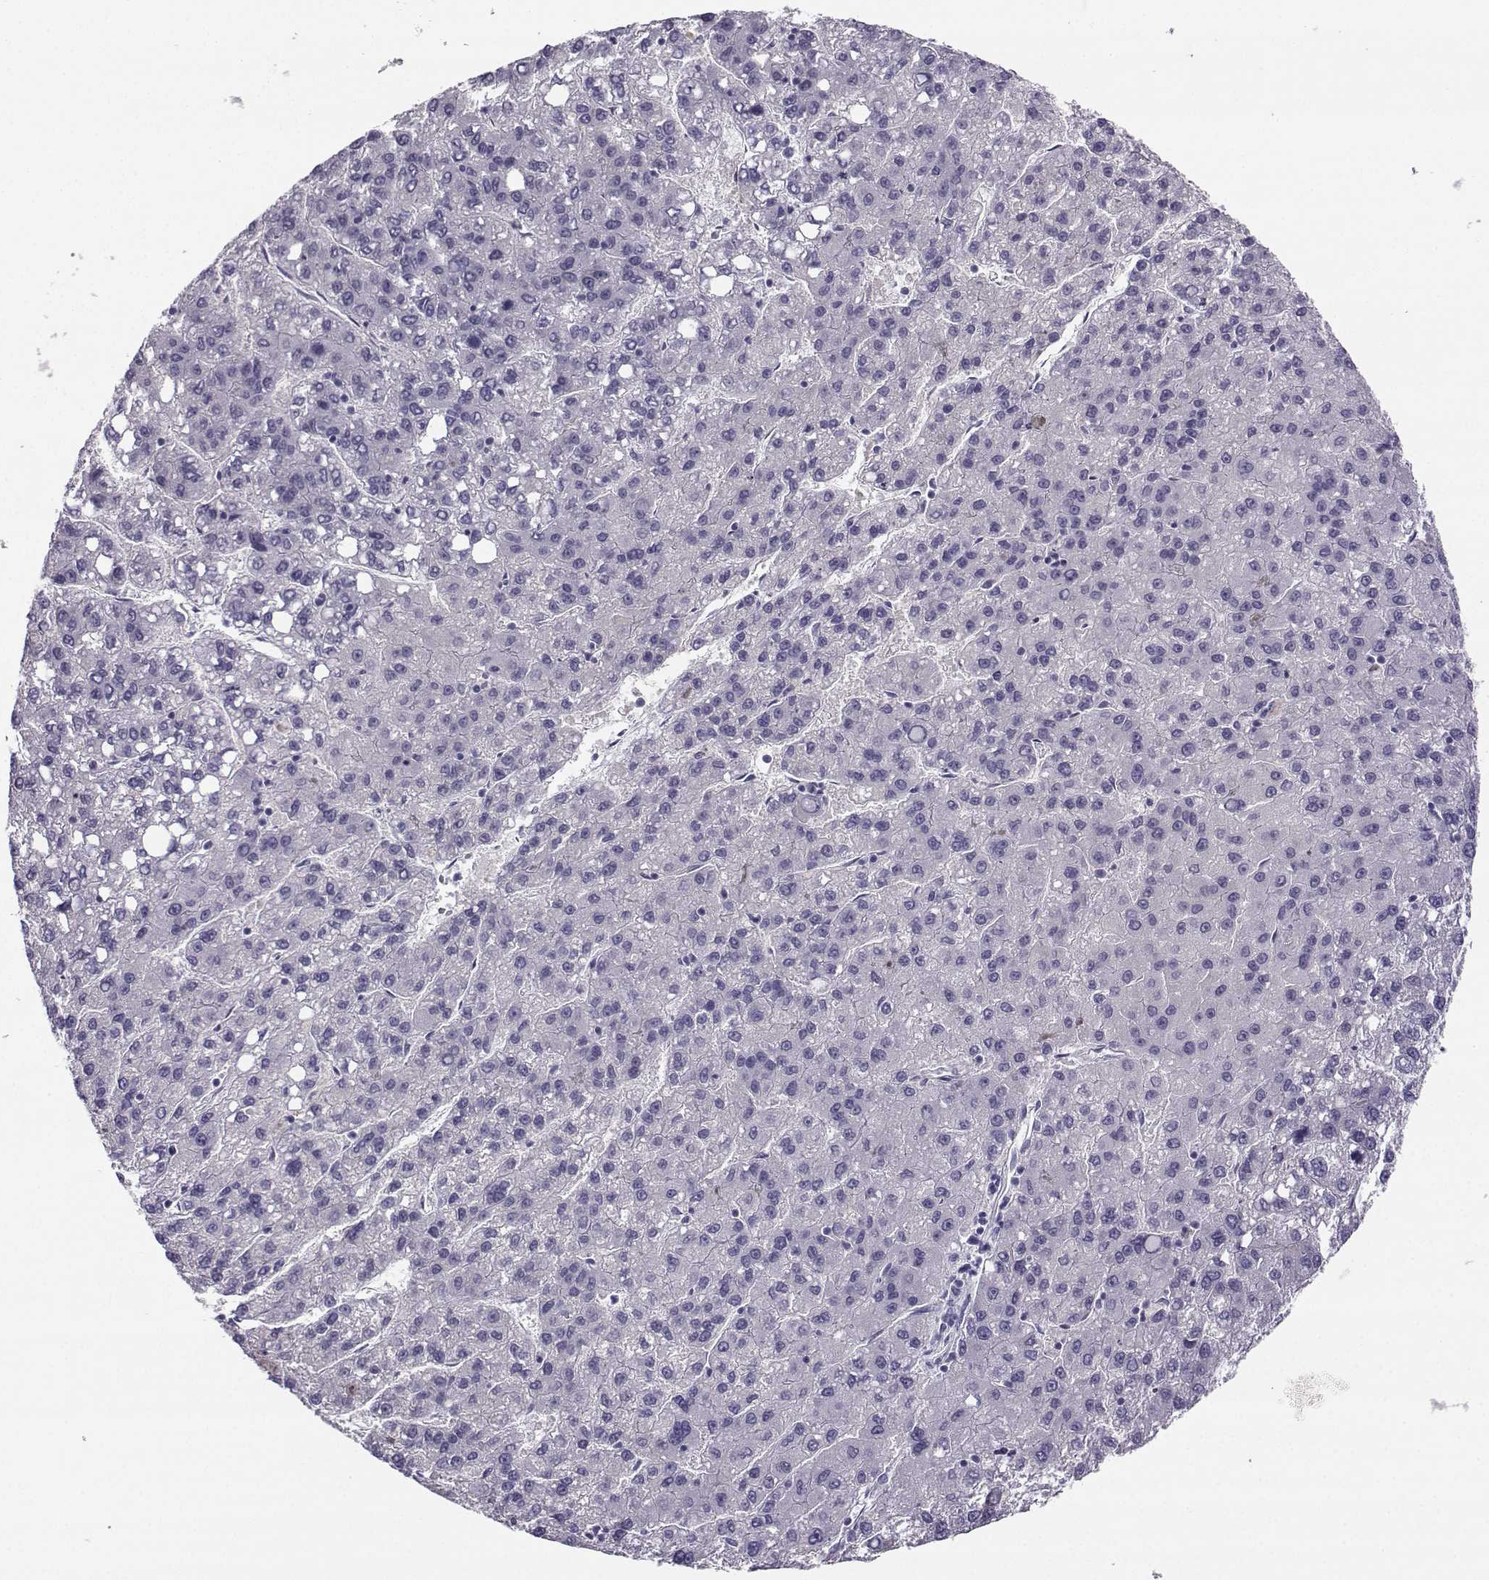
{"staining": {"intensity": "negative", "quantity": "none", "location": "none"}, "tissue": "liver cancer", "cell_type": "Tumor cells", "image_type": "cancer", "snomed": [{"axis": "morphology", "description": "Carcinoma, Hepatocellular, NOS"}, {"axis": "topography", "description": "Liver"}], "caption": "Histopathology image shows no protein positivity in tumor cells of liver cancer (hepatocellular carcinoma) tissue.", "gene": "NQO1", "patient": {"sex": "female", "age": 82}}